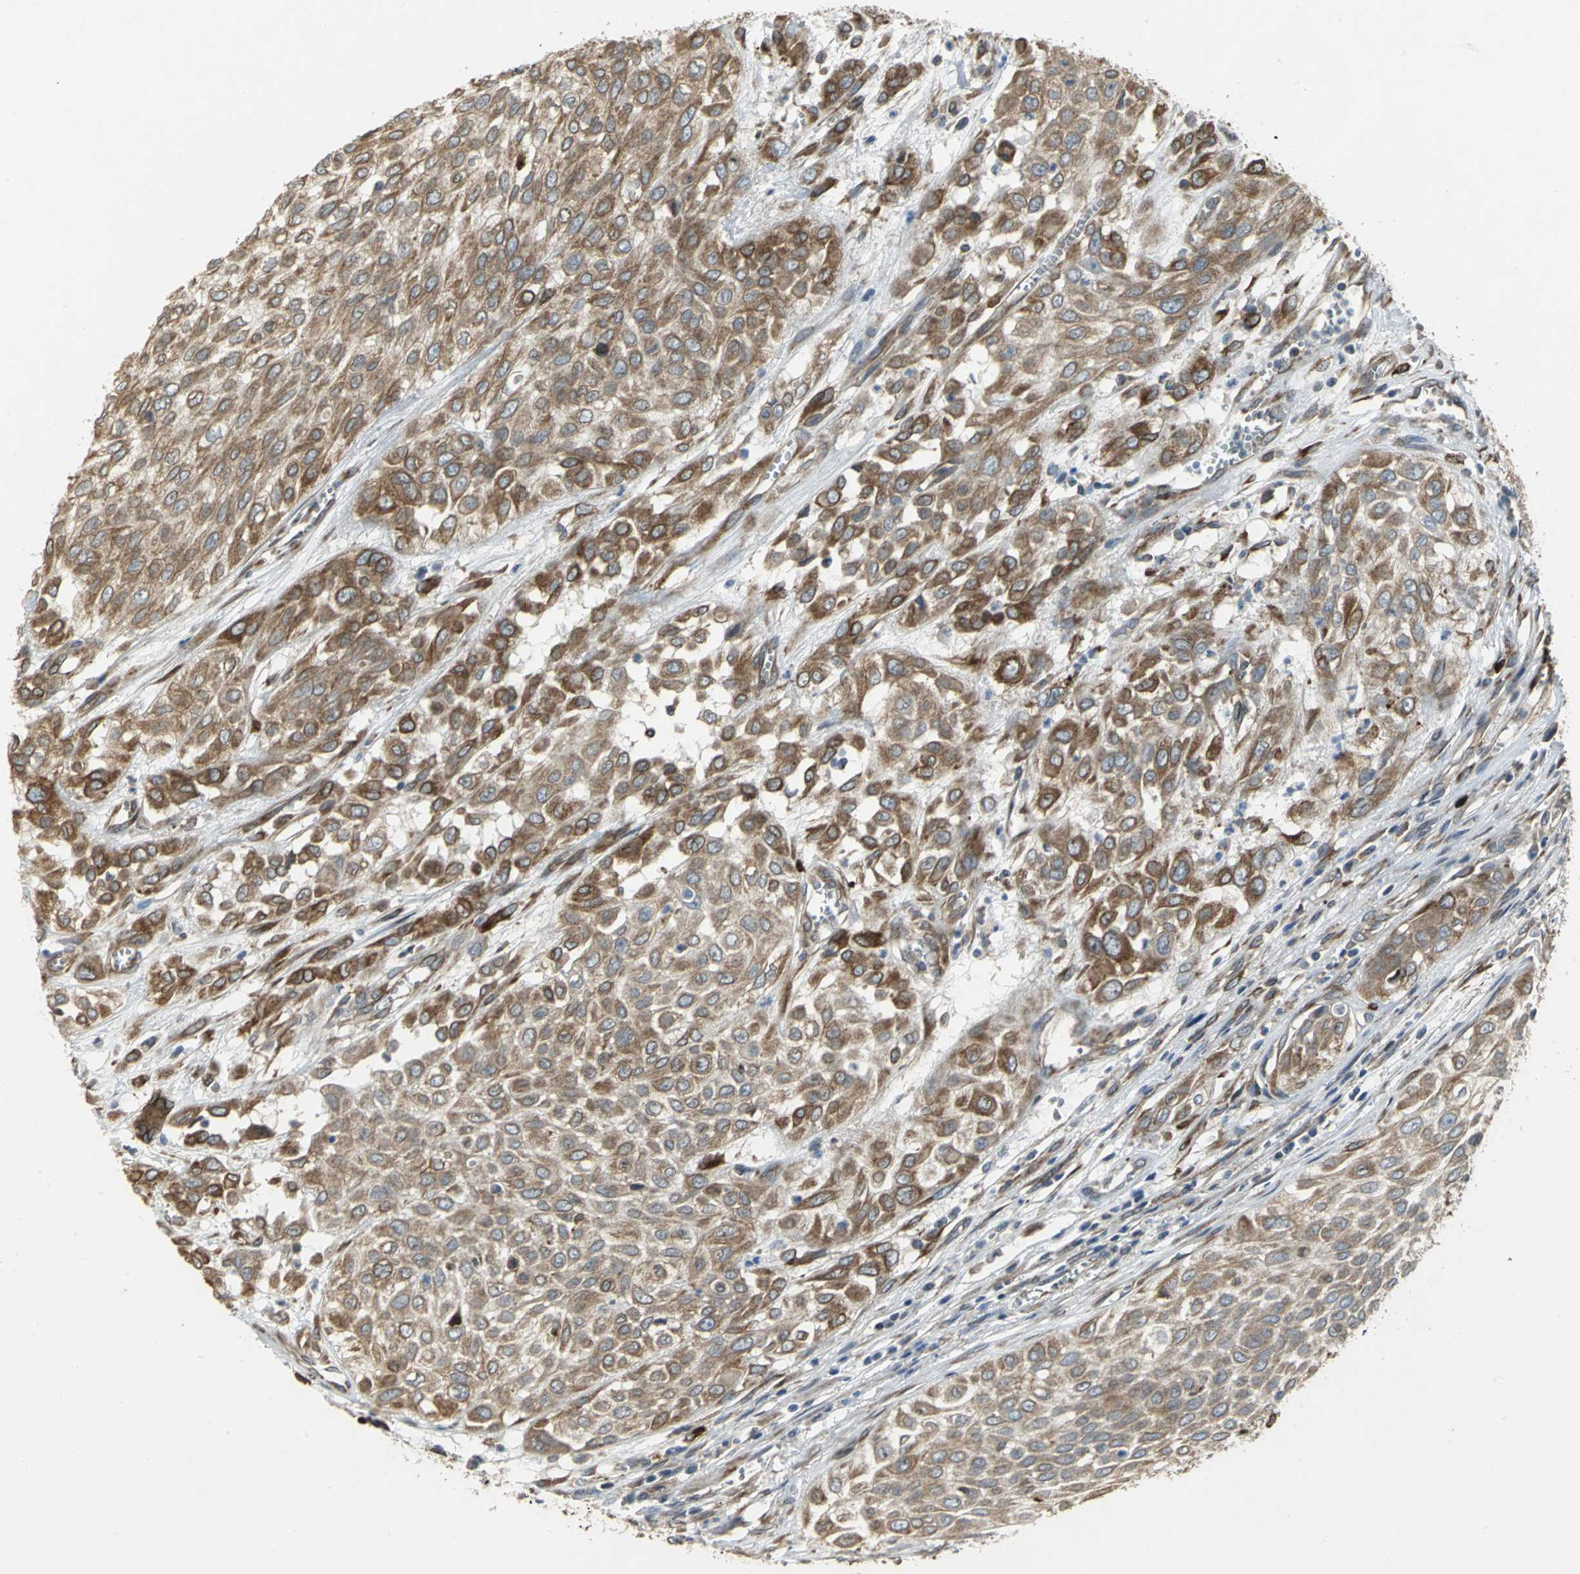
{"staining": {"intensity": "moderate", "quantity": ">75%", "location": "cytoplasmic/membranous"}, "tissue": "urothelial cancer", "cell_type": "Tumor cells", "image_type": "cancer", "snomed": [{"axis": "morphology", "description": "Urothelial carcinoma, High grade"}, {"axis": "topography", "description": "Urinary bladder"}], "caption": "This histopathology image displays high-grade urothelial carcinoma stained with IHC to label a protein in brown. The cytoplasmic/membranous of tumor cells show moderate positivity for the protein. Nuclei are counter-stained blue.", "gene": "SYVN1", "patient": {"sex": "male", "age": 57}}